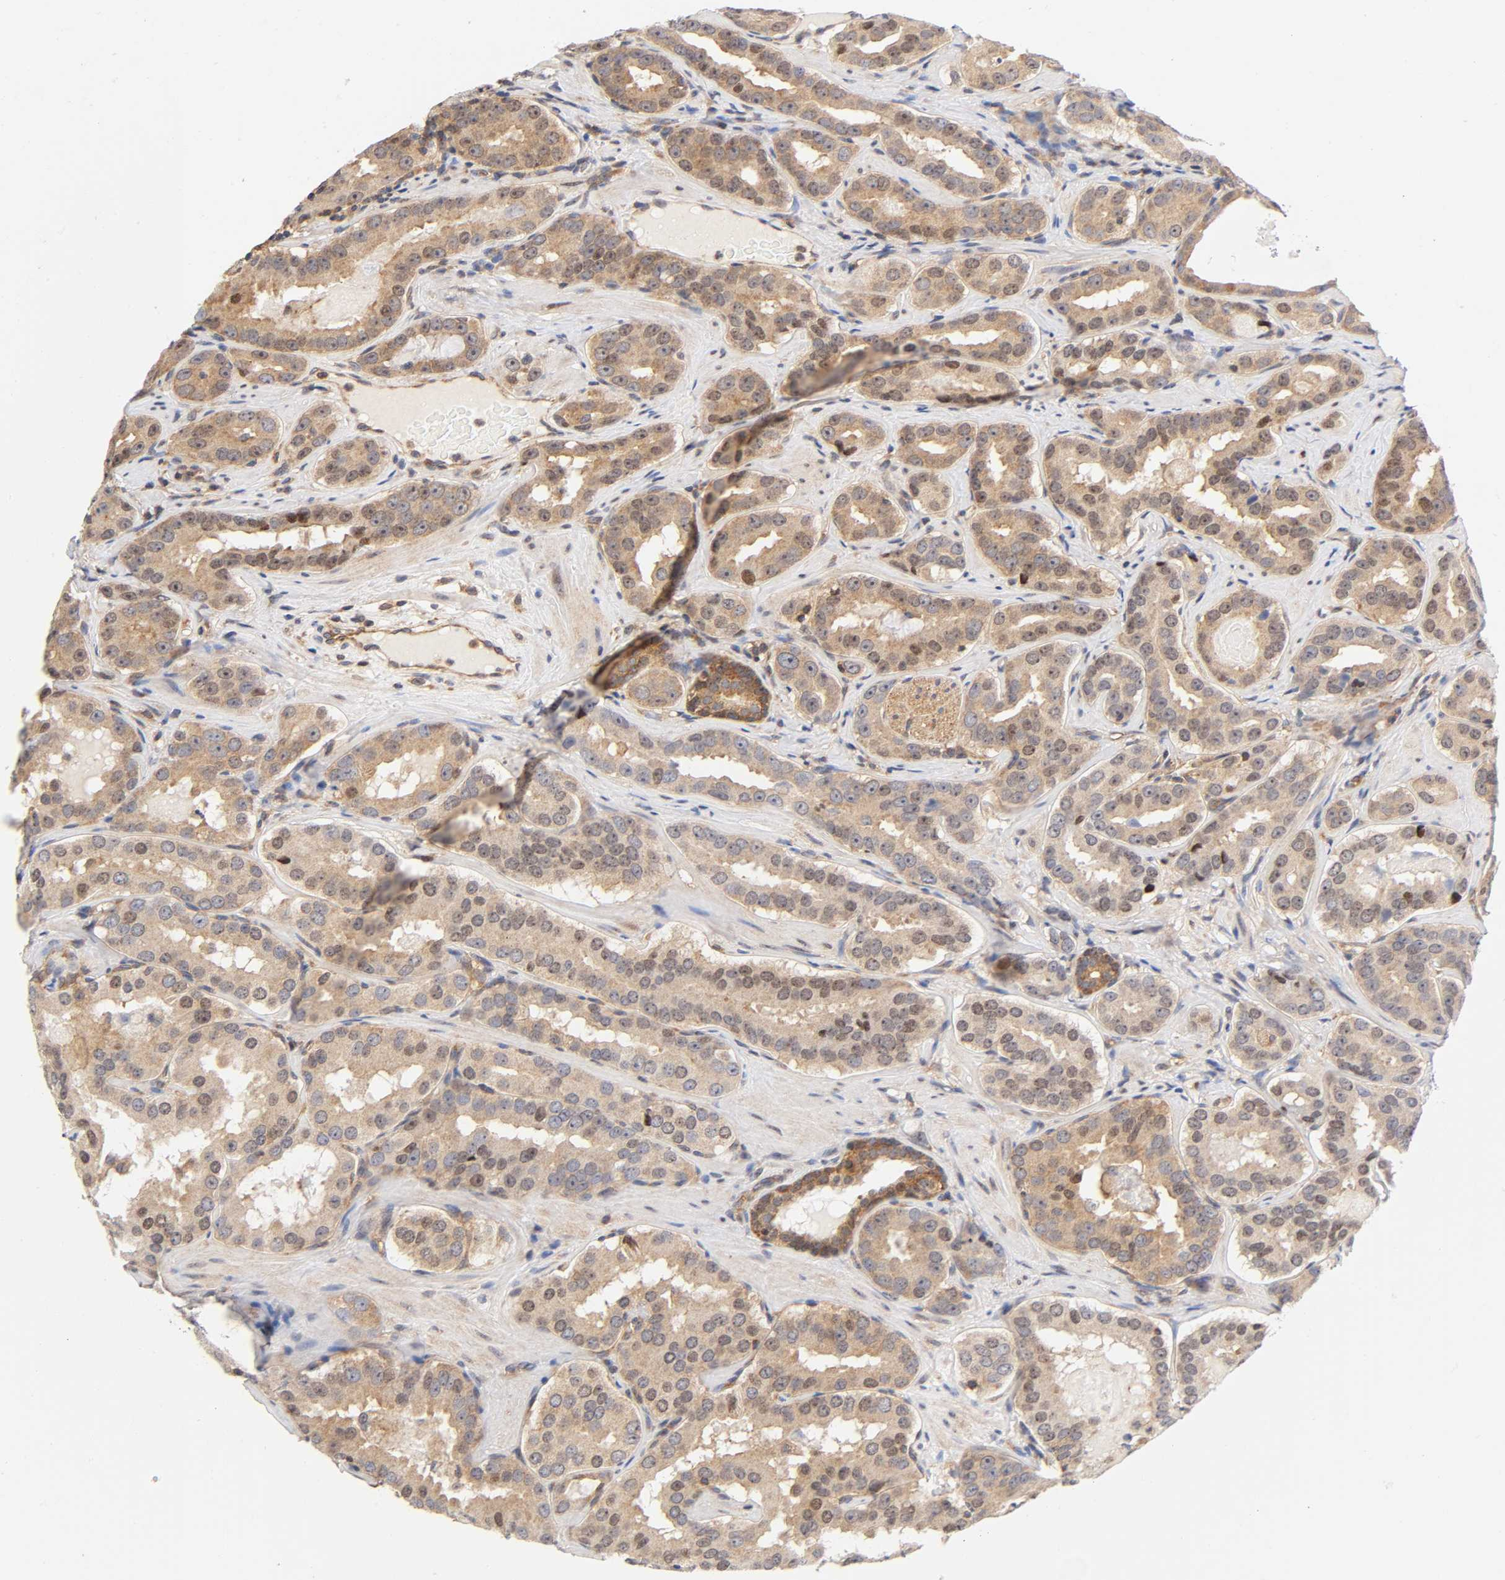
{"staining": {"intensity": "weak", "quantity": ">75%", "location": "cytoplasmic/membranous,nuclear"}, "tissue": "prostate cancer", "cell_type": "Tumor cells", "image_type": "cancer", "snomed": [{"axis": "morphology", "description": "Adenocarcinoma, Low grade"}, {"axis": "topography", "description": "Prostate"}], "caption": "Tumor cells reveal weak cytoplasmic/membranous and nuclear expression in approximately >75% of cells in prostate cancer (low-grade adenocarcinoma).", "gene": "PAFAH1B1", "patient": {"sex": "male", "age": 59}}